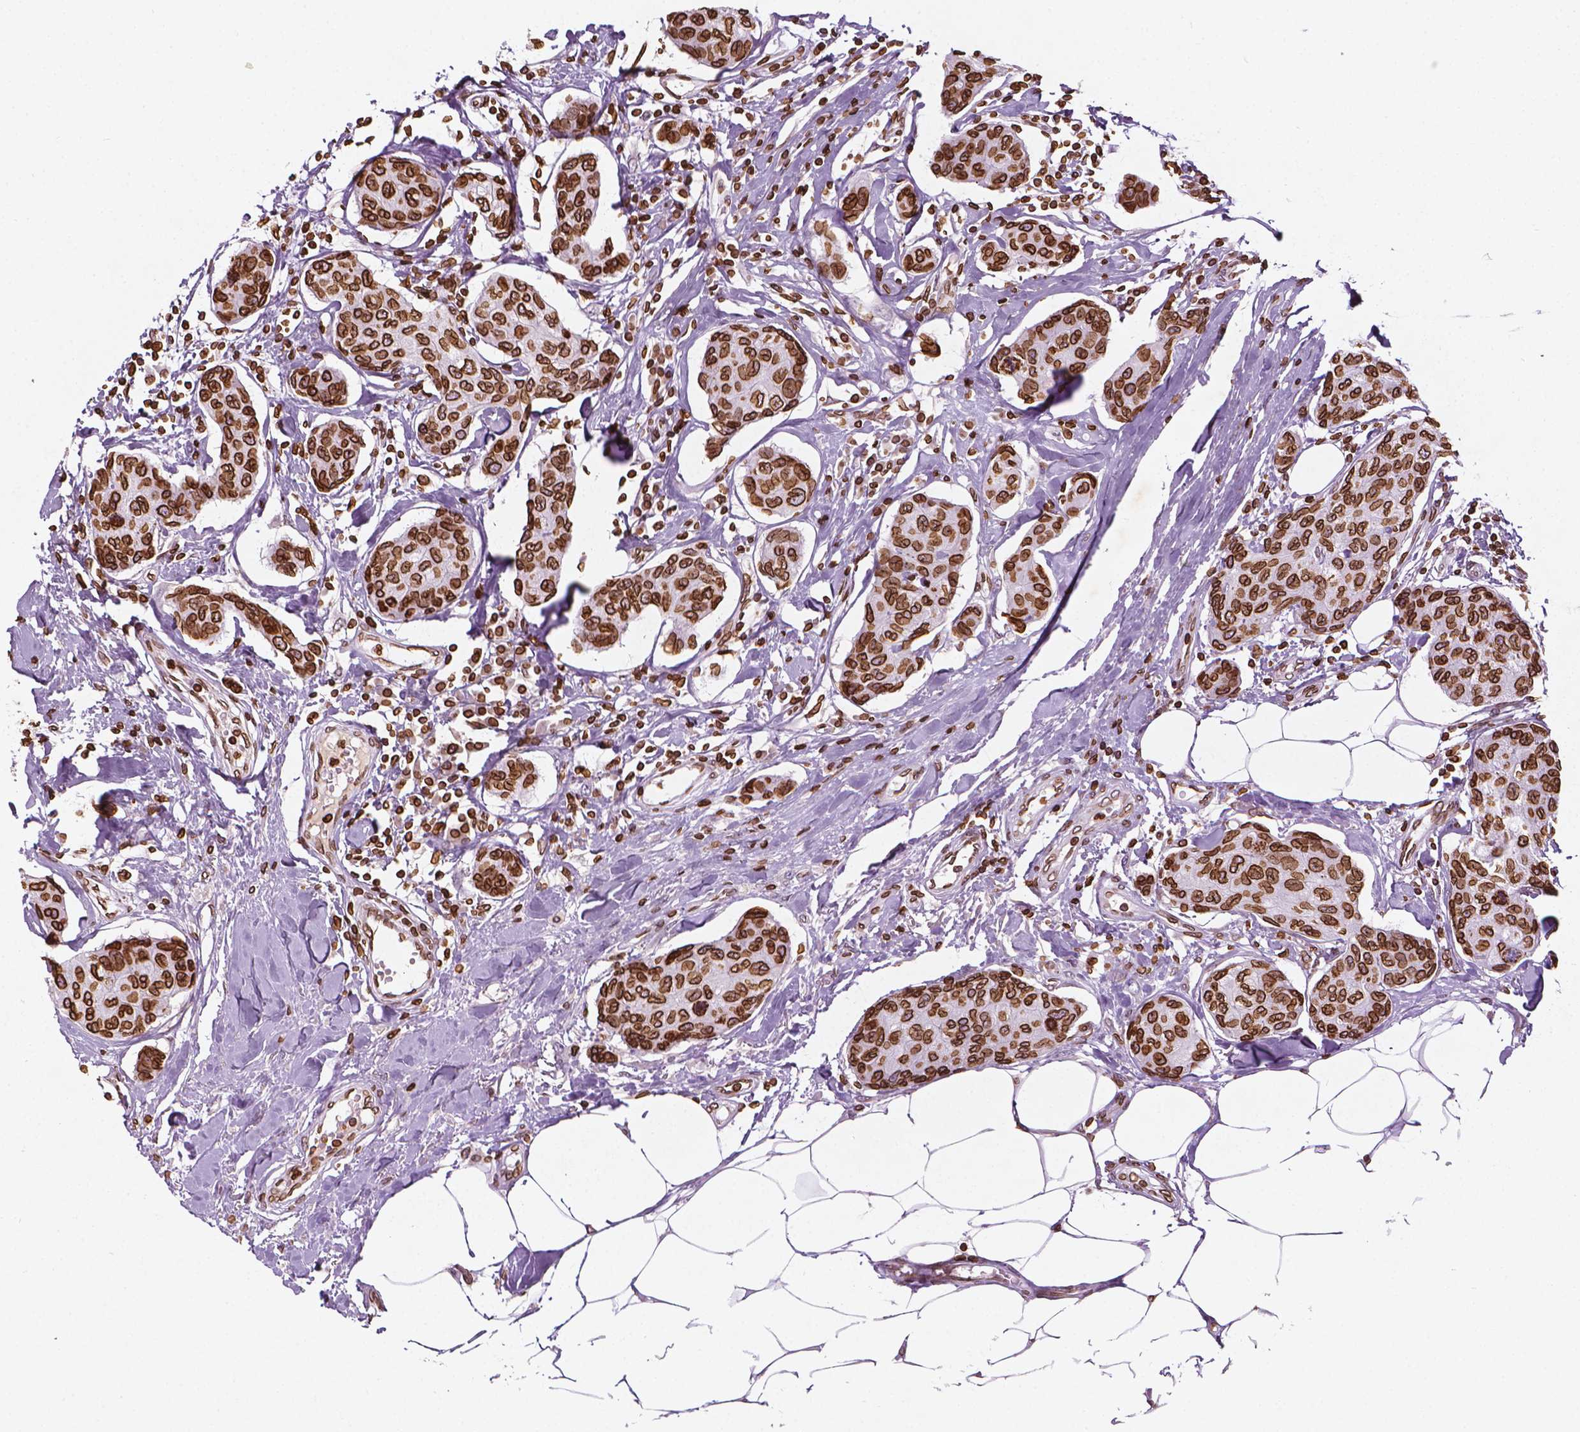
{"staining": {"intensity": "strong", "quantity": ">75%", "location": "cytoplasmic/membranous,nuclear"}, "tissue": "breast cancer", "cell_type": "Tumor cells", "image_type": "cancer", "snomed": [{"axis": "morphology", "description": "Duct carcinoma"}, {"axis": "topography", "description": "Breast"}], "caption": "A high amount of strong cytoplasmic/membranous and nuclear staining is identified in about >75% of tumor cells in breast cancer tissue.", "gene": "LMNB1", "patient": {"sex": "female", "age": 80}}